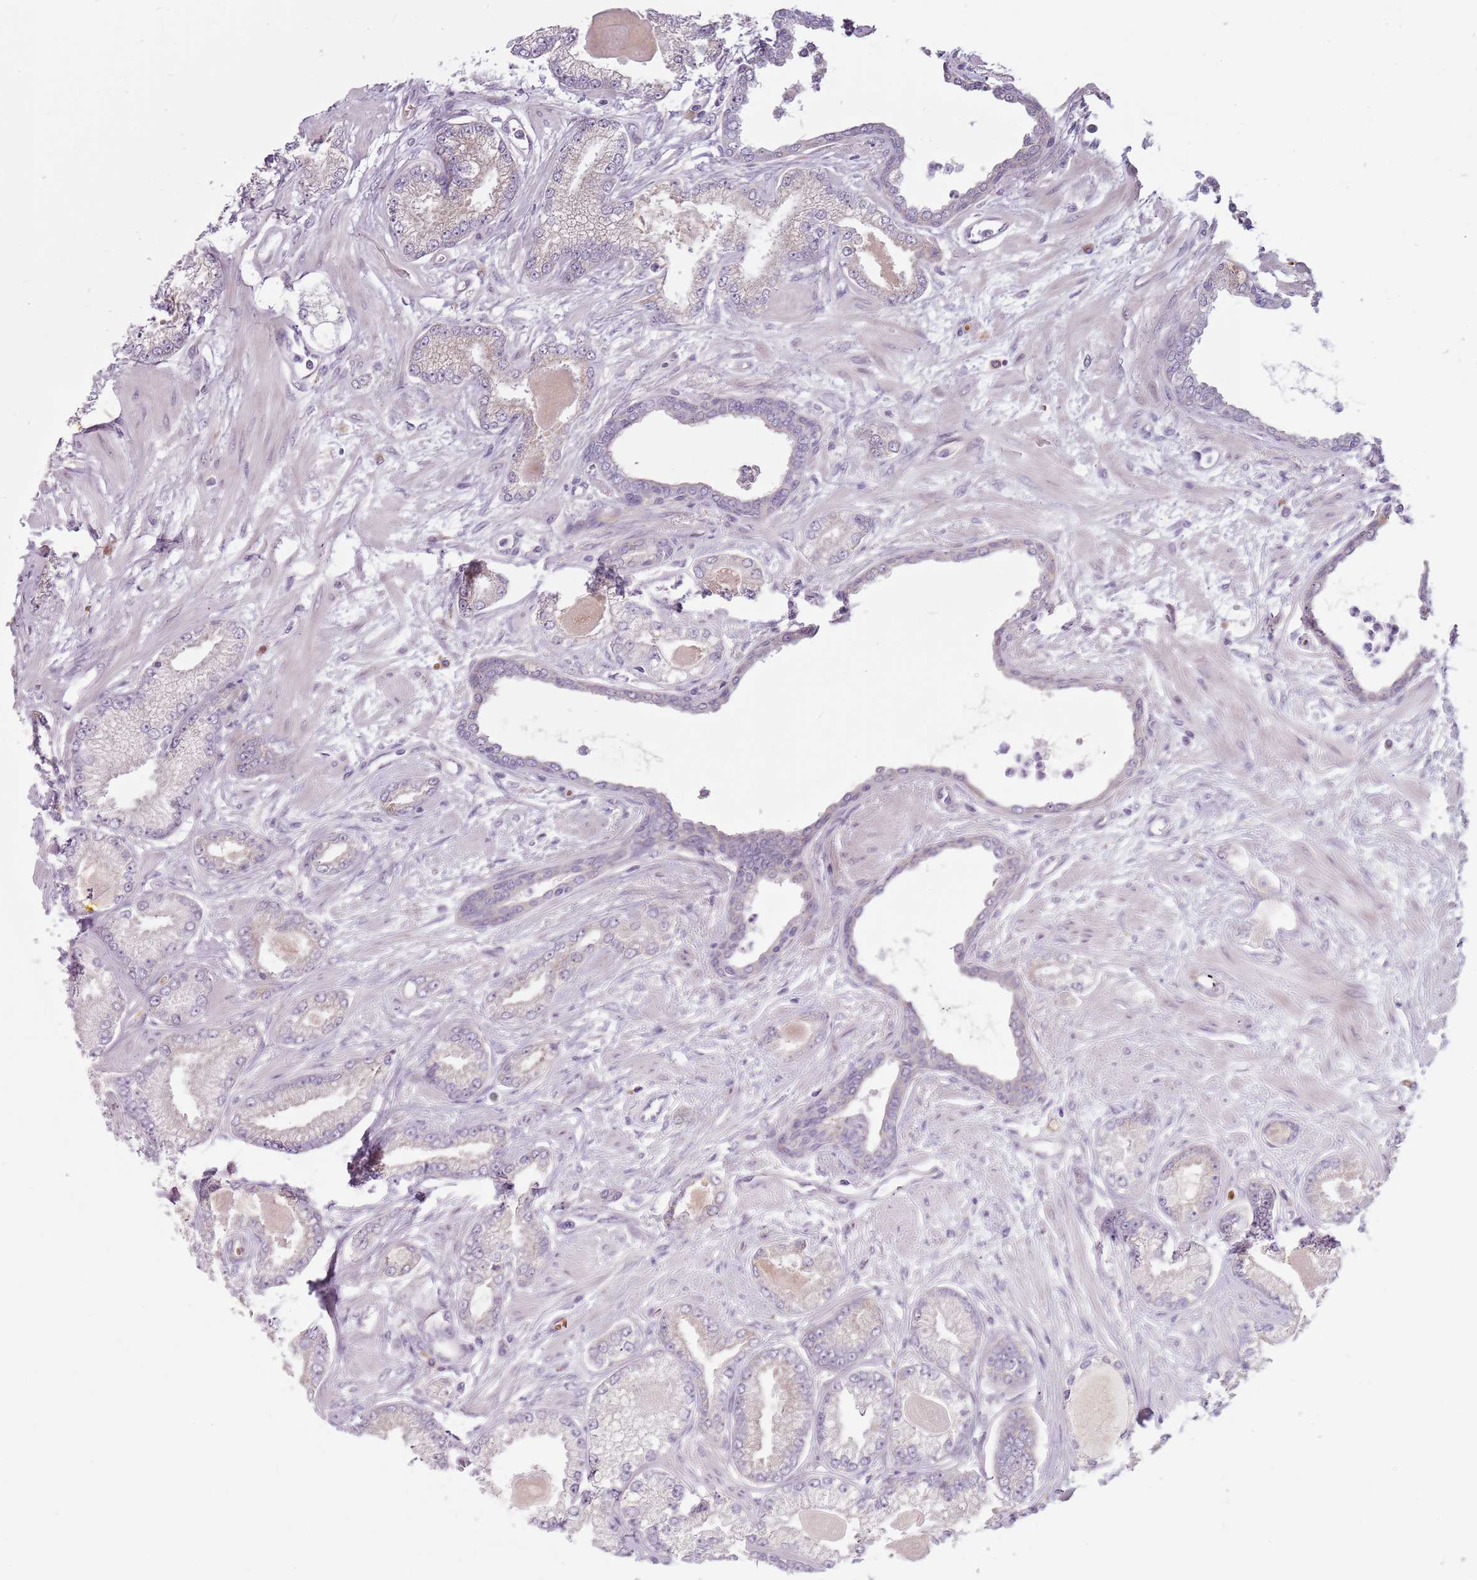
{"staining": {"intensity": "negative", "quantity": "none", "location": "none"}, "tissue": "prostate cancer", "cell_type": "Tumor cells", "image_type": "cancer", "snomed": [{"axis": "morphology", "description": "Adenocarcinoma, Low grade"}, {"axis": "topography", "description": "Prostate"}], "caption": "The photomicrograph demonstrates no significant positivity in tumor cells of prostate low-grade adenocarcinoma.", "gene": "HSPA14", "patient": {"sex": "male", "age": 64}}